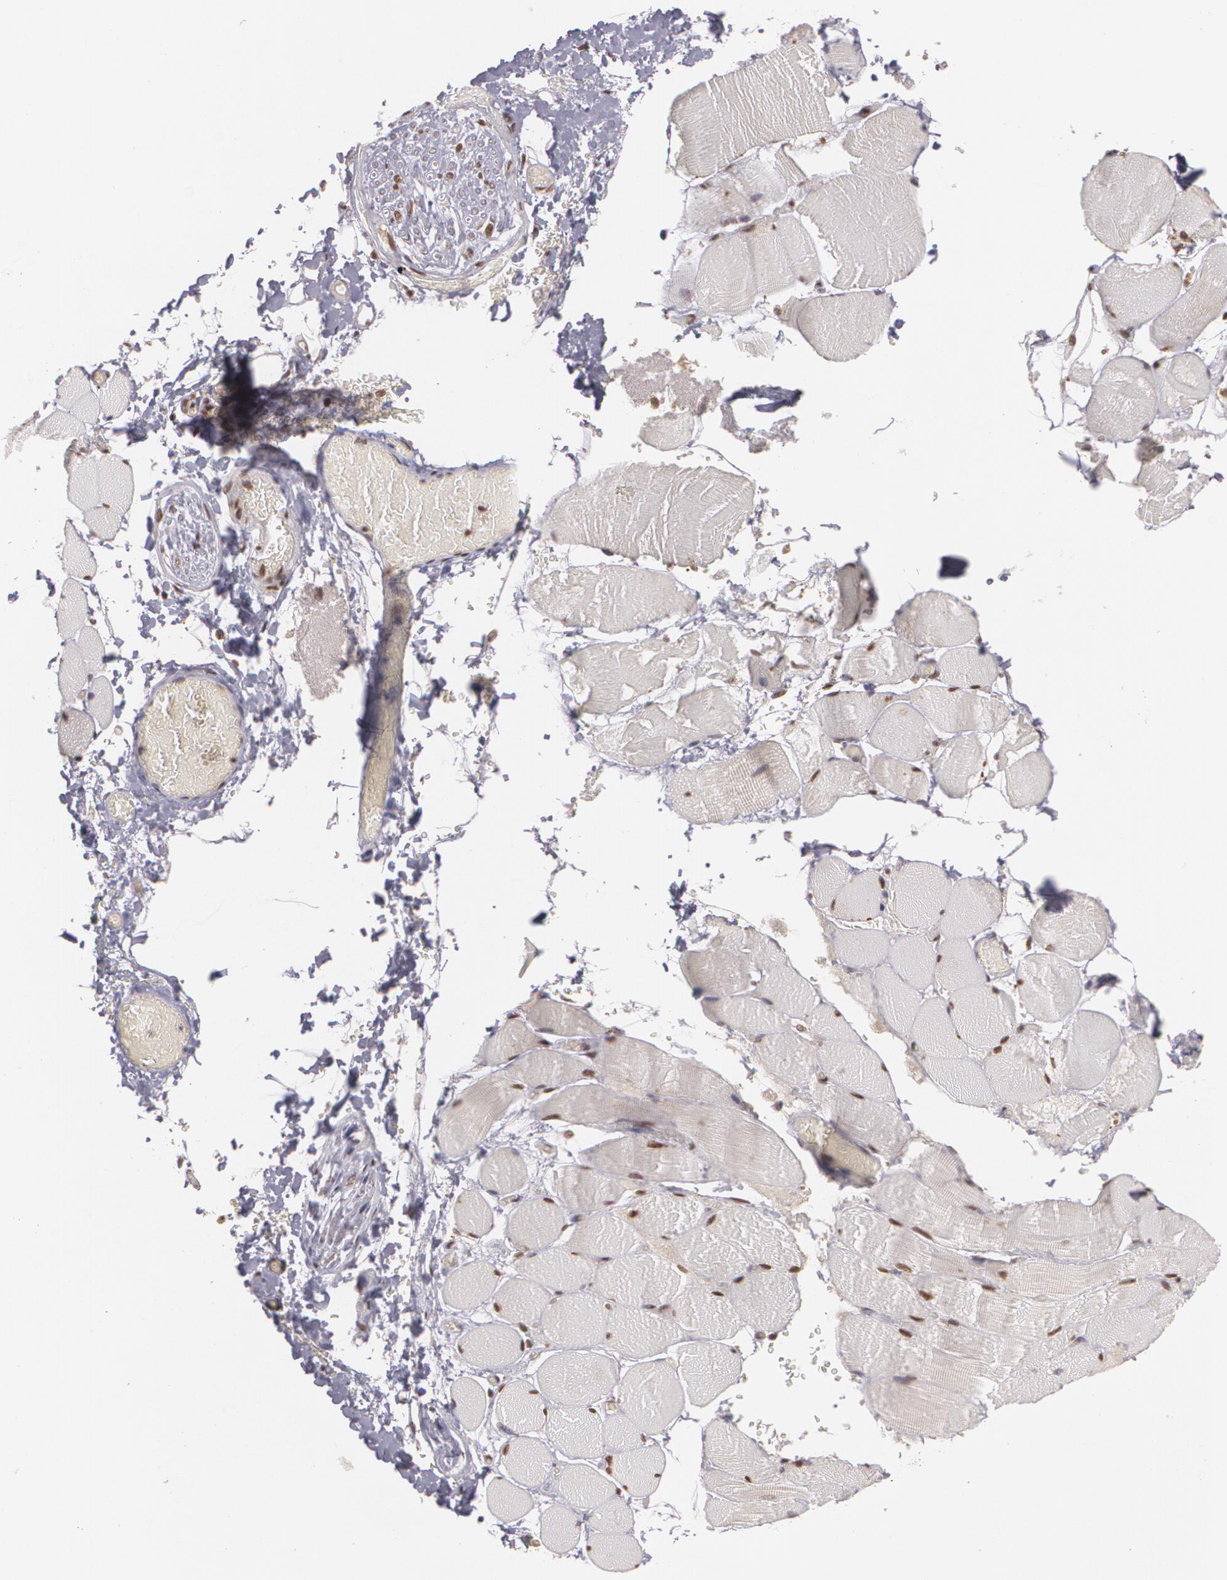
{"staining": {"intensity": "weak", "quantity": ">75%", "location": "nuclear"}, "tissue": "skeletal muscle", "cell_type": "Myocytes", "image_type": "normal", "snomed": [{"axis": "morphology", "description": "Normal tissue, NOS"}, {"axis": "topography", "description": "Skeletal muscle"}, {"axis": "topography", "description": "Soft tissue"}], "caption": "Immunohistochemistry micrograph of normal skeletal muscle: skeletal muscle stained using immunohistochemistry demonstrates low levels of weak protein expression localized specifically in the nuclear of myocytes, appearing as a nuclear brown color.", "gene": "RXRB", "patient": {"sex": "female", "age": 58}}